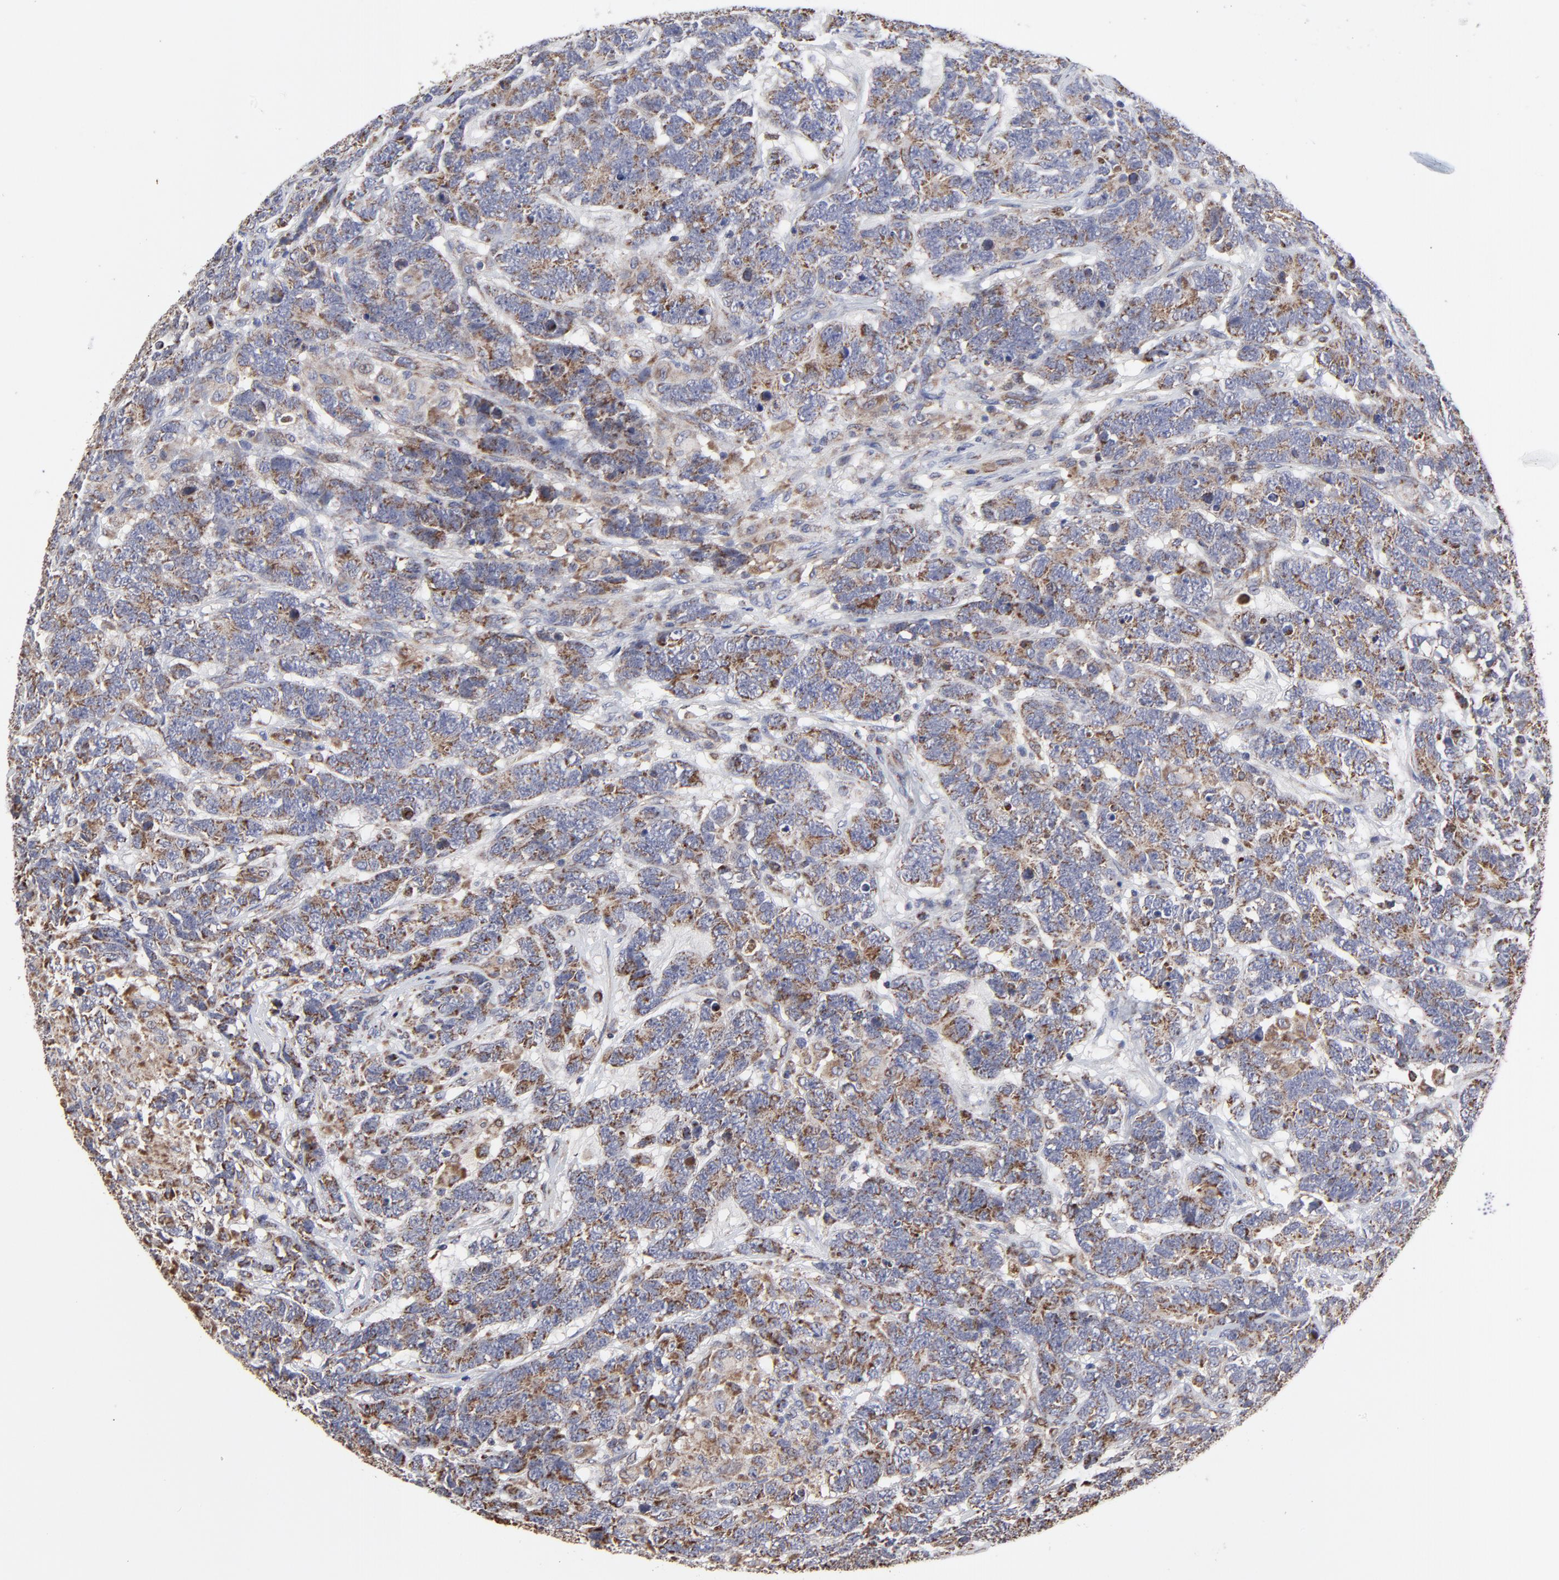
{"staining": {"intensity": "weak", "quantity": "<25%", "location": "cytoplasmic/membranous"}, "tissue": "testis cancer", "cell_type": "Tumor cells", "image_type": "cancer", "snomed": [{"axis": "morphology", "description": "Carcinoma, Embryonal, NOS"}, {"axis": "topography", "description": "Testis"}], "caption": "Tumor cells show no significant expression in testis cancer.", "gene": "ZNF550", "patient": {"sex": "male", "age": 26}}